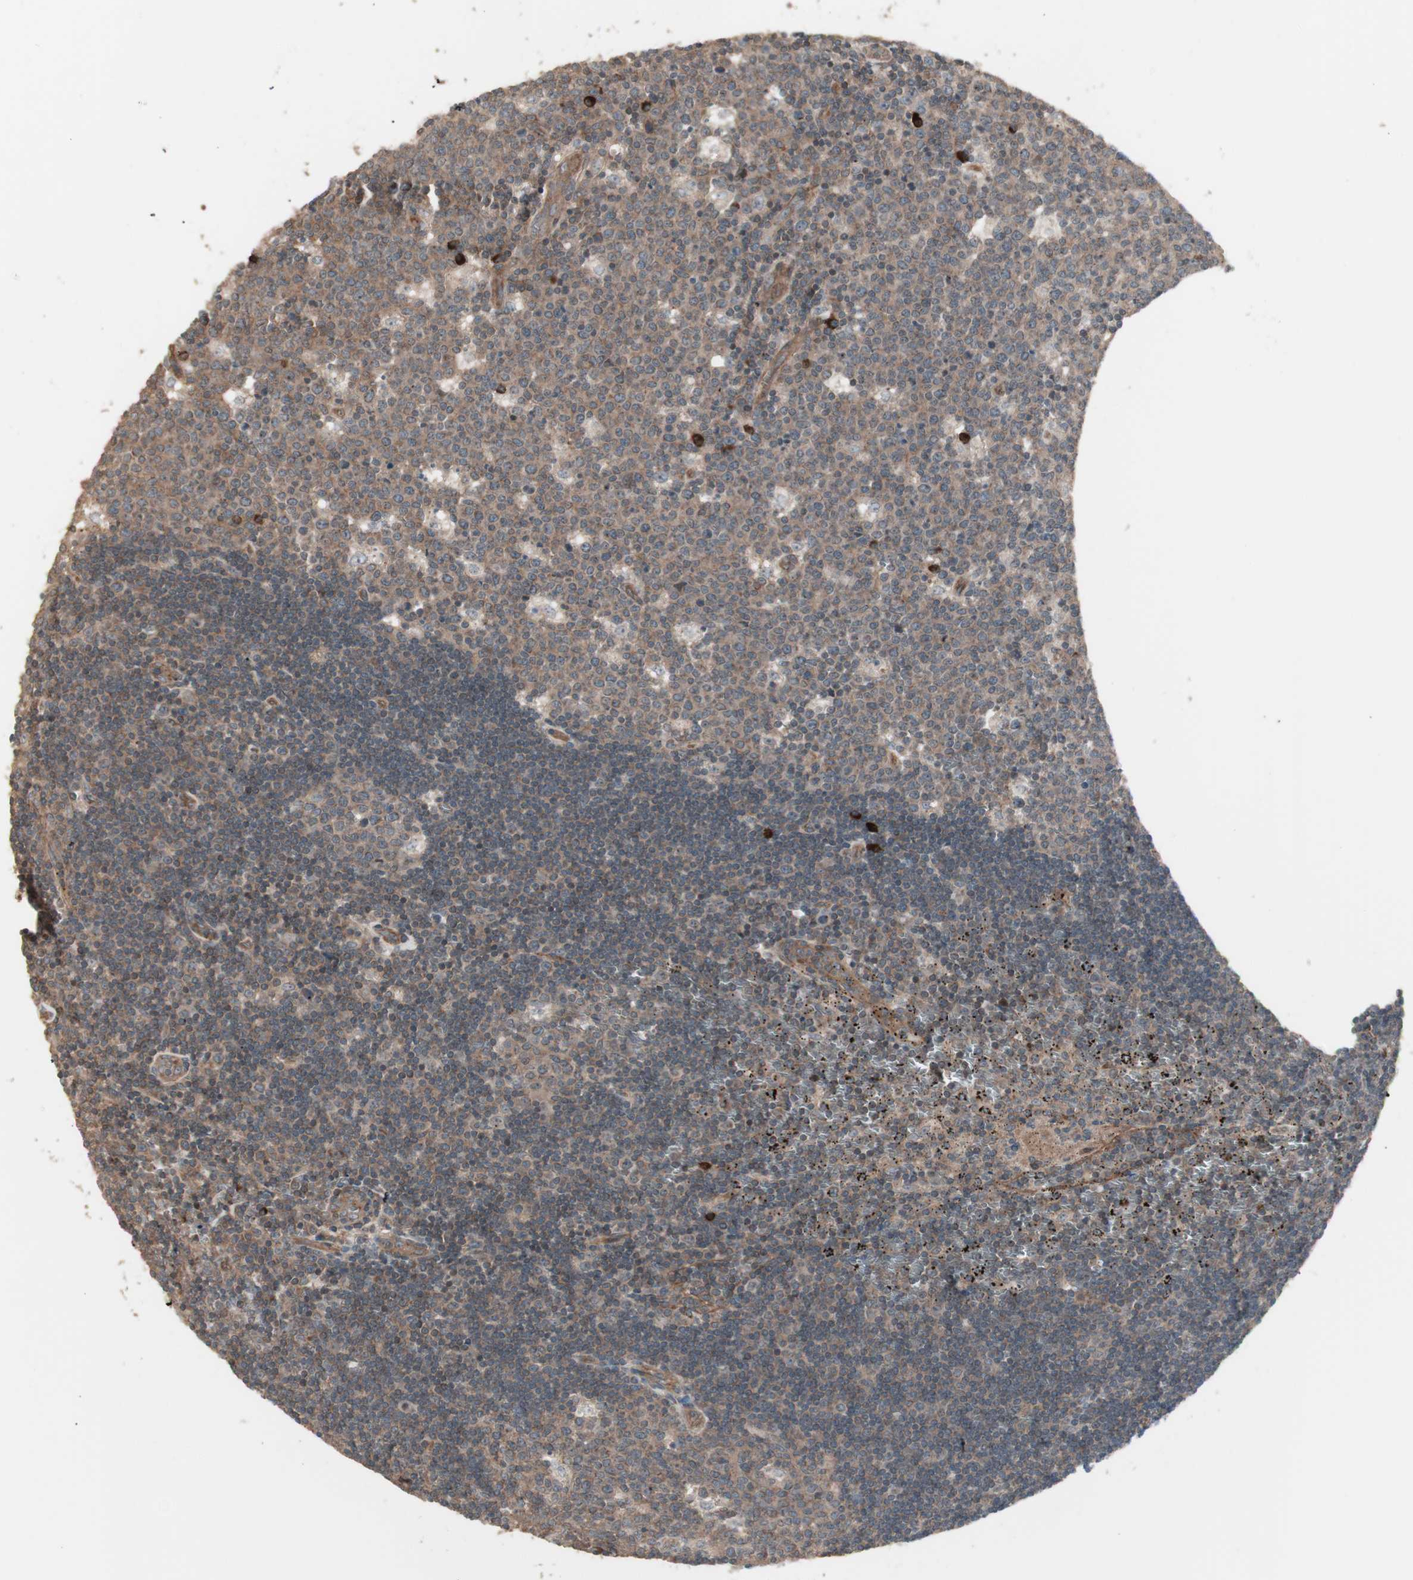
{"staining": {"intensity": "moderate", "quantity": "25%-75%", "location": "cytoplasmic/membranous"}, "tissue": "lymph node", "cell_type": "Germinal center cells", "image_type": "normal", "snomed": [{"axis": "morphology", "description": "Normal tissue, NOS"}, {"axis": "topography", "description": "Lymph node"}, {"axis": "topography", "description": "Salivary gland"}], "caption": "Human lymph node stained with a brown dye shows moderate cytoplasmic/membranous positive expression in approximately 25%-75% of germinal center cells.", "gene": "TFPI", "patient": {"sex": "male", "age": 8}}